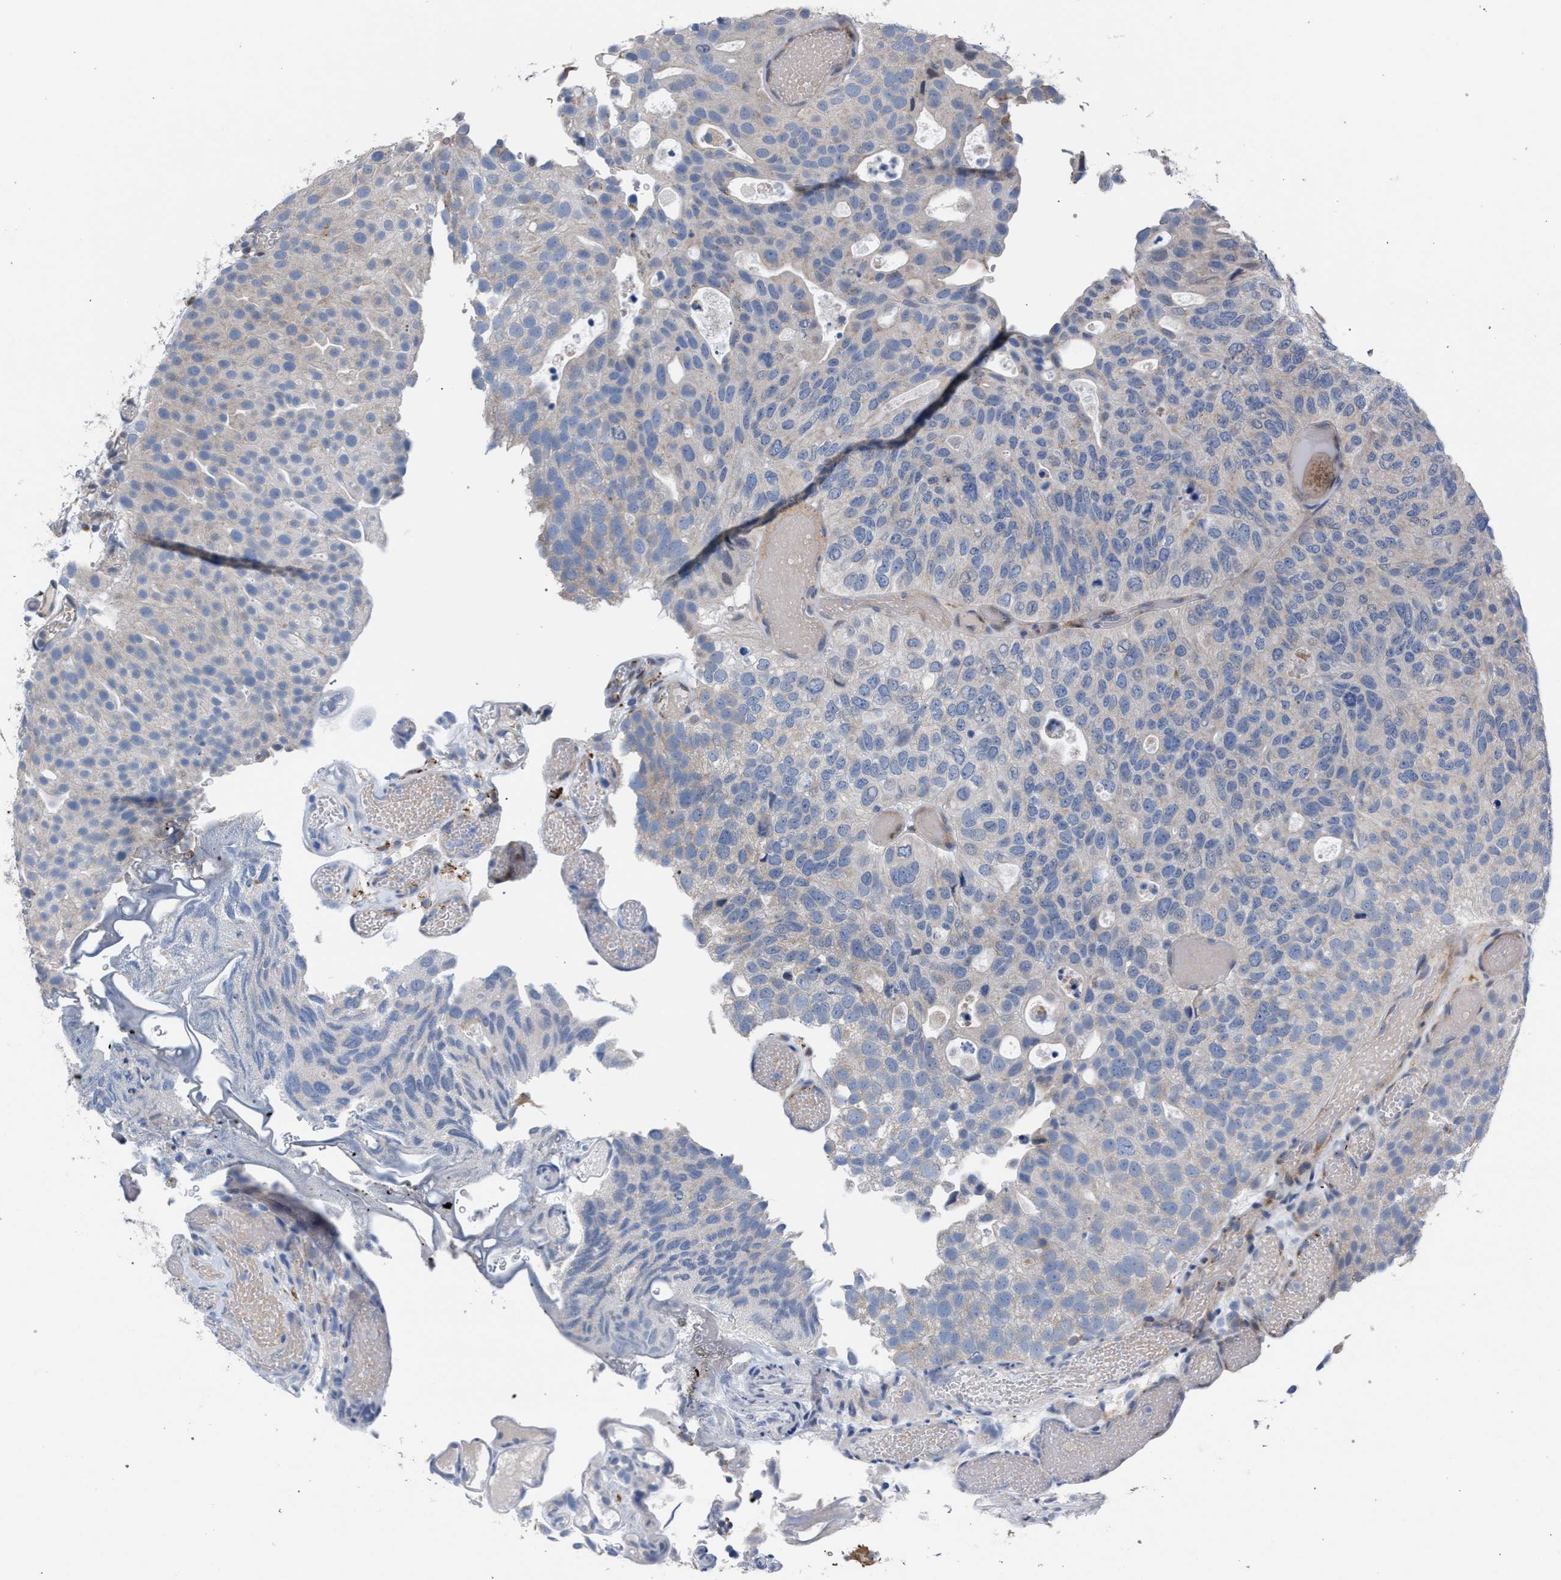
{"staining": {"intensity": "negative", "quantity": "none", "location": "none"}, "tissue": "urothelial cancer", "cell_type": "Tumor cells", "image_type": "cancer", "snomed": [{"axis": "morphology", "description": "Urothelial carcinoma, Low grade"}, {"axis": "topography", "description": "Urinary bladder"}], "caption": "Immunohistochemistry of urothelial carcinoma (low-grade) displays no expression in tumor cells.", "gene": "RNF135", "patient": {"sex": "male", "age": 78}}